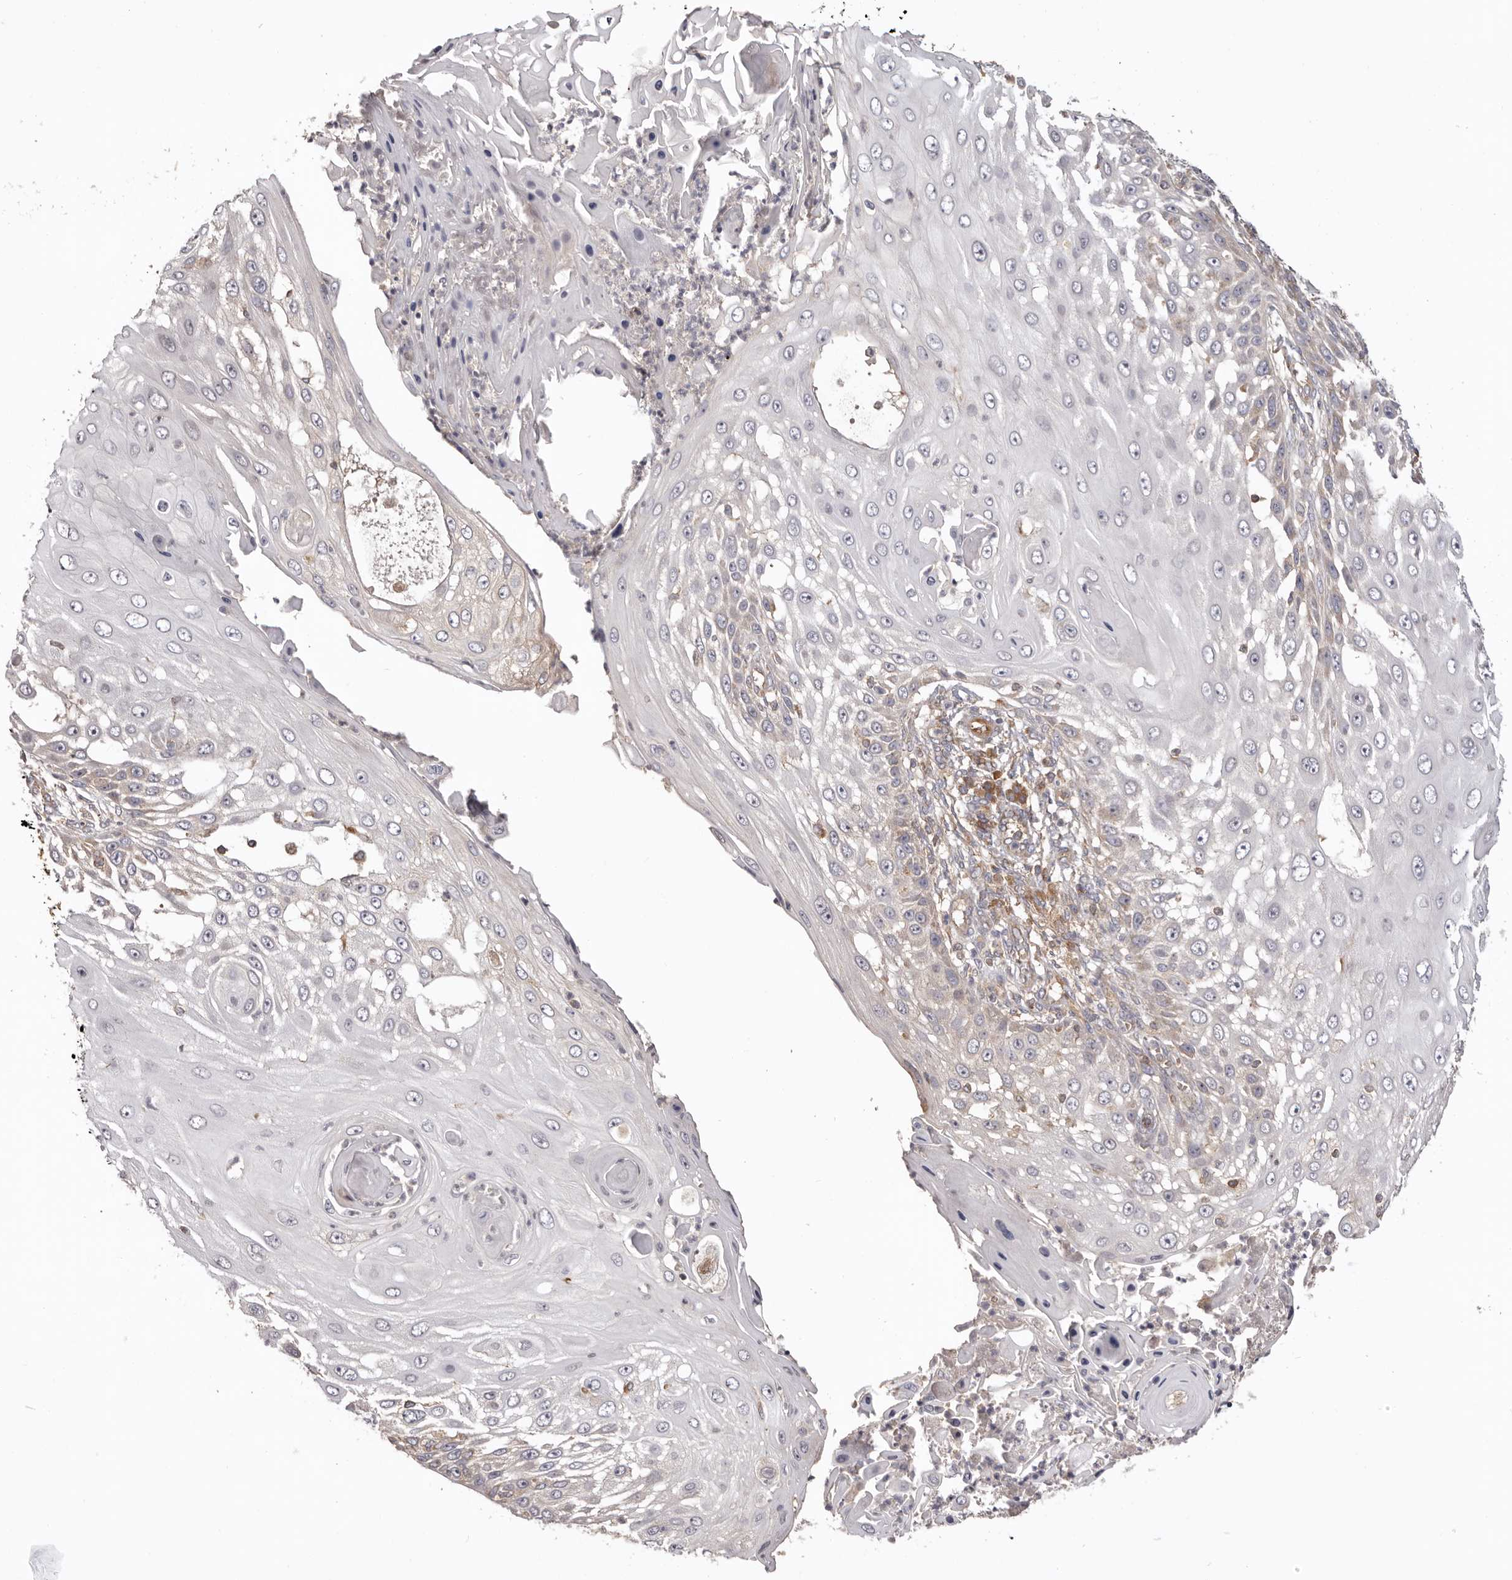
{"staining": {"intensity": "weak", "quantity": "<25%", "location": "cytoplasmic/membranous"}, "tissue": "skin cancer", "cell_type": "Tumor cells", "image_type": "cancer", "snomed": [{"axis": "morphology", "description": "Squamous cell carcinoma, NOS"}, {"axis": "topography", "description": "Skin"}], "caption": "Tumor cells show no significant expression in skin cancer (squamous cell carcinoma). (Immunohistochemistry (ihc), brightfield microscopy, high magnification).", "gene": "EEF1E1", "patient": {"sex": "female", "age": 44}}